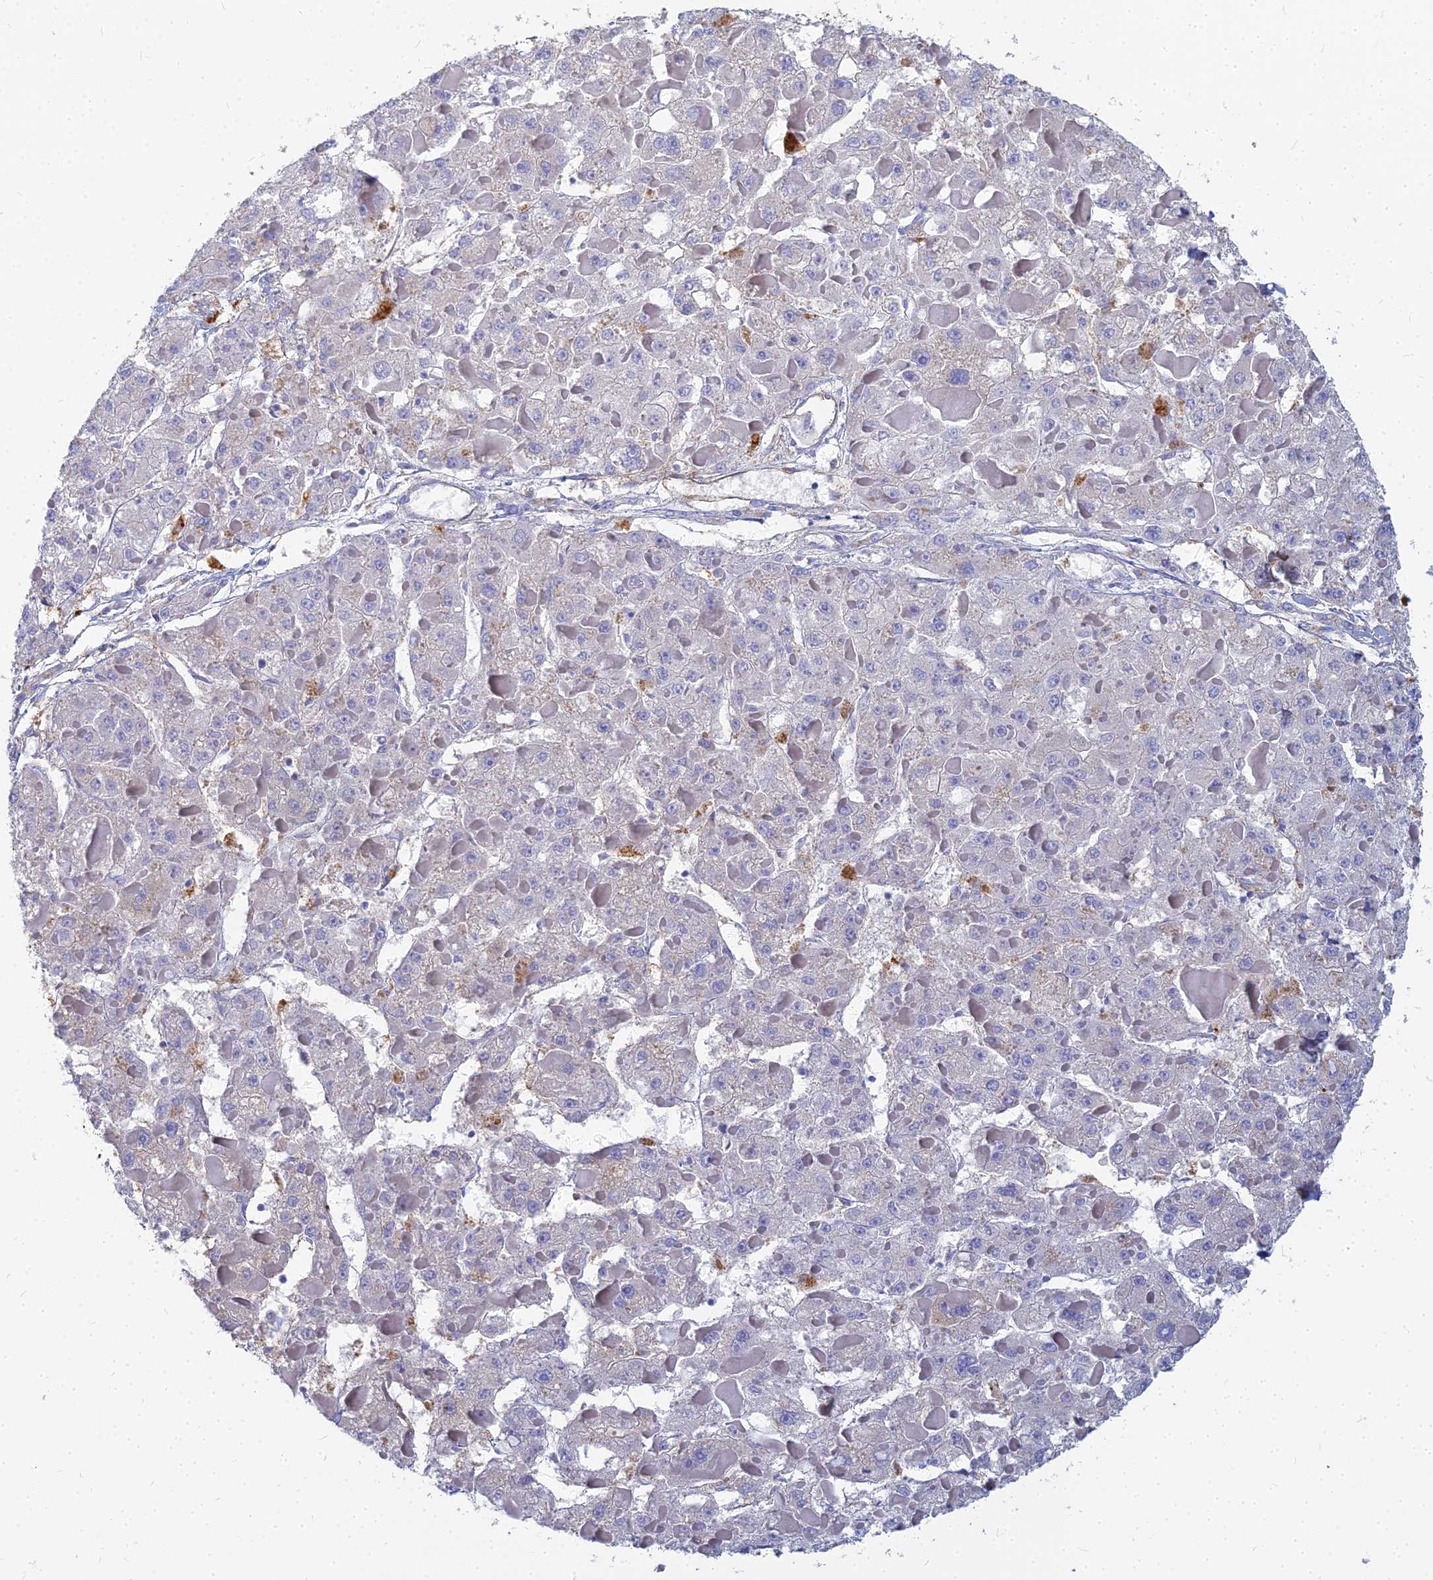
{"staining": {"intensity": "negative", "quantity": "none", "location": "none"}, "tissue": "liver cancer", "cell_type": "Tumor cells", "image_type": "cancer", "snomed": [{"axis": "morphology", "description": "Carcinoma, Hepatocellular, NOS"}, {"axis": "topography", "description": "Liver"}], "caption": "Immunohistochemical staining of human liver hepatocellular carcinoma demonstrates no significant positivity in tumor cells.", "gene": "VAT1", "patient": {"sex": "female", "age": 73}}